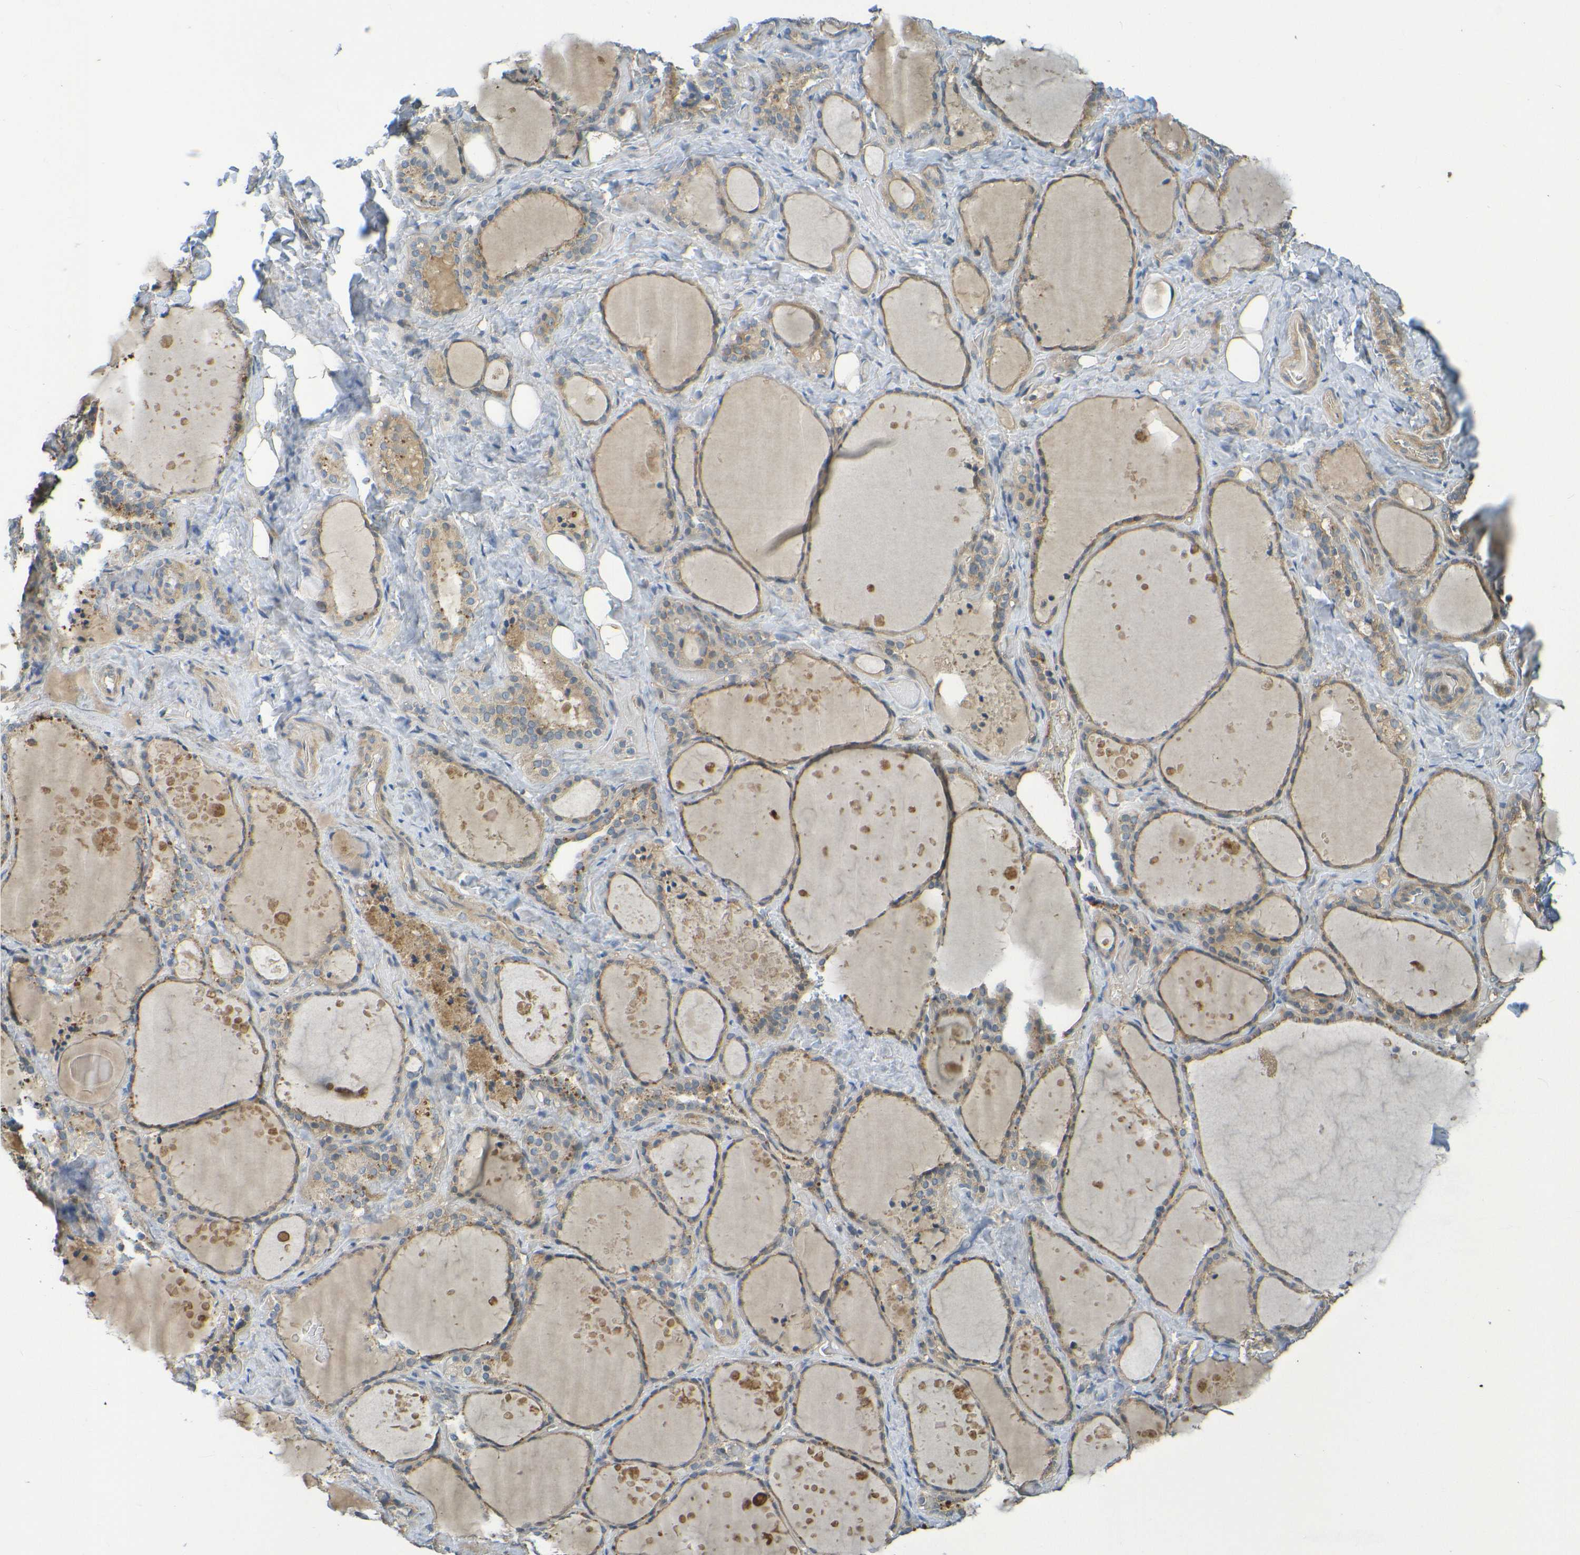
{"staining": {"intensity": "moderate", "quantity": ">75%", "location": "cytoplasmic/membranous"}, "tissue": "thyroid gland", "cell_type": "Glandular cells", "image_type": "normal", "snomed": [{"axis": "morphology", "description": "Normal tissue, NOS"}, {"axis": "topography", "description": "Thyroid gland"}], "caption": "A micrograph showing moderate cytoplasmic/membranous positivity in approximately >75% of glandular cells in normal thyroid gland, as visualized by brown immunohistochemical staining.", "gene": "CYP4F2", "patient": {"sex": "female", "age": 44}}